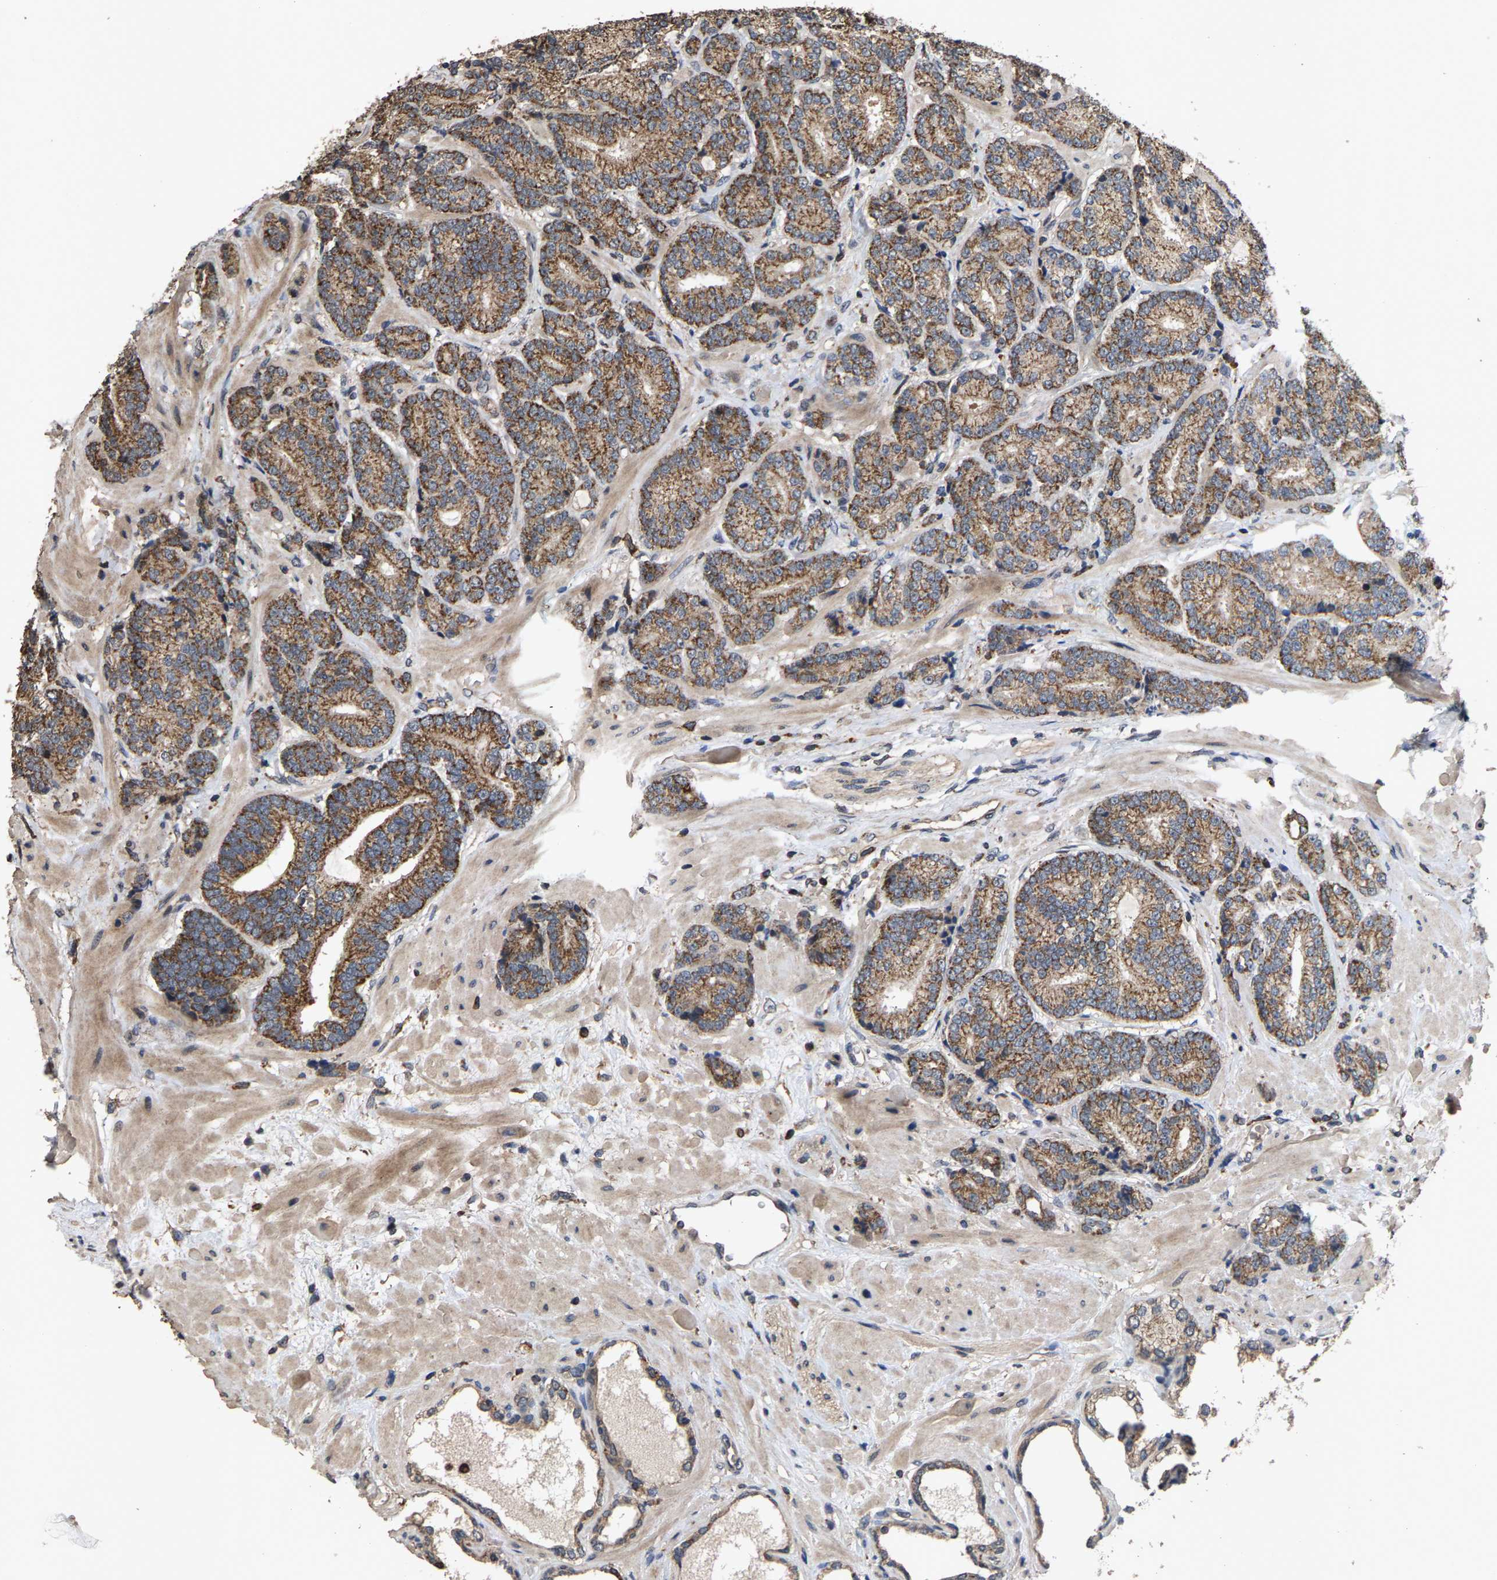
{"staining": {"intensity": "moderate", "quantity": ">75%", "location": "cytoplasmic/membranous"}, "tissue": "prostate cancer", "cell_type": "Tumor cells", "image_type": "cancer", "snomed": [{"axis": "morphology", "description": "Adenocarcinoma, High grade"}, {"axis": "topography", "description": "Prostate"}], "caption": "DAB (3,3'-diaminobenzidine) immunohistochemical staining of human adenocarcinoma (high-grade) (prostate) shows moderate cytoplasmic/membranous protein staining in about >75% of tumor cells. The staining was performed using DAB (3,3'-diaminobenzidine), with brown indicating positive protein expression. Nuclei are stained blue with hematoxylin.", "gene": "TDRKH", "patient": {"sex": "male", "age": 61}}